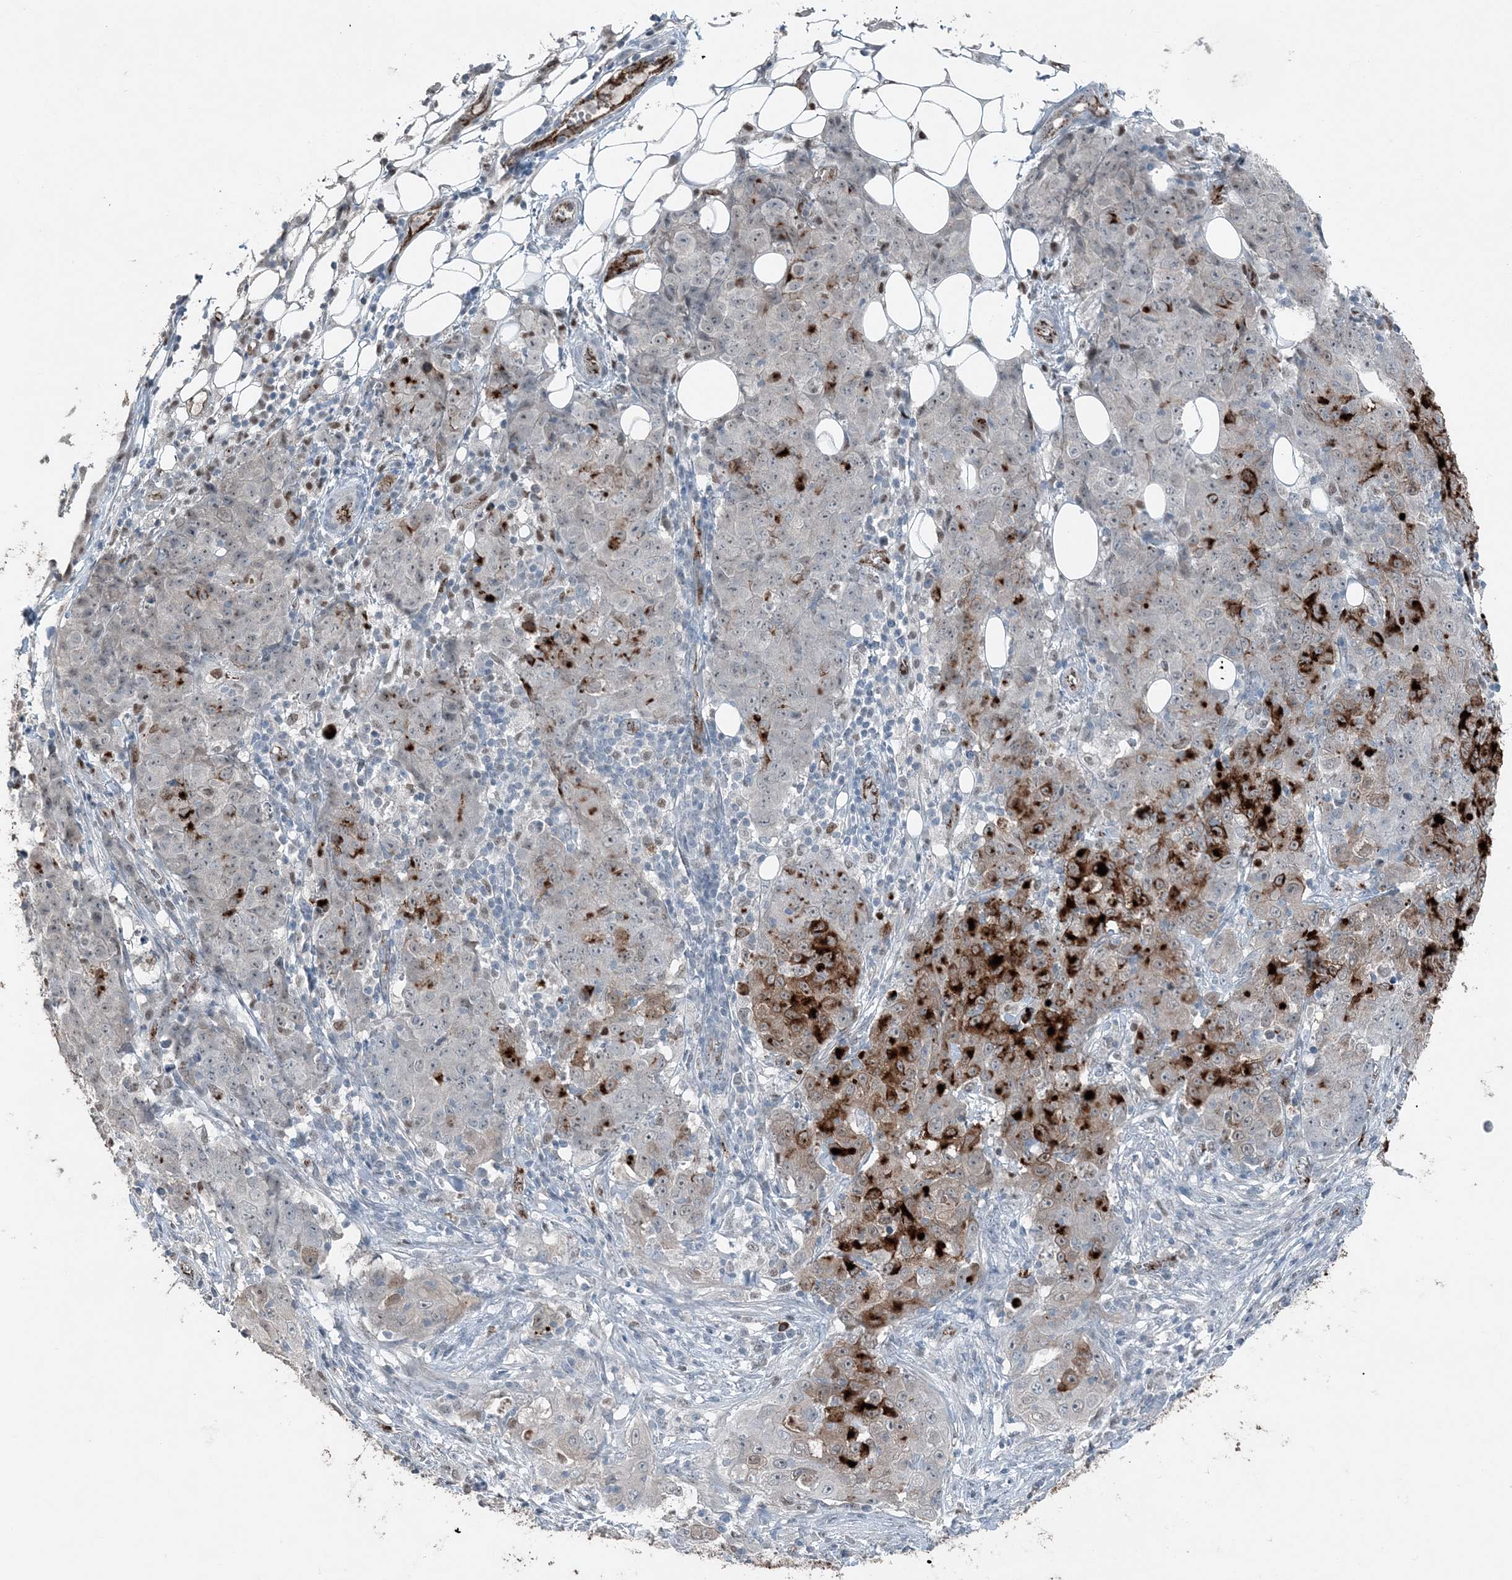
{"staining": {"intensity": "strong", "quantity": "25%-75%", "location": "cytoplasmic/membranous"}, "tissue": "ovarian cancer", "cell_type": "Tumor cells", "image_type": "cancer", "snomed": [{"axis": "morphology", "description": "Carcinoma, endometroid"}, {"axis": "topography", "description": "Ovary"}], "caption": "This image reveals ovarian endometroid carcinoma stained with immunohistochemistry to label a protein in brown. The cytoplasmic/membranous of tumor cells show strong positivity for the protein. Nuclei are counter-stained blue.", "gene": "ELOVL7", "patient": {"sex": "female", "age": 42}}